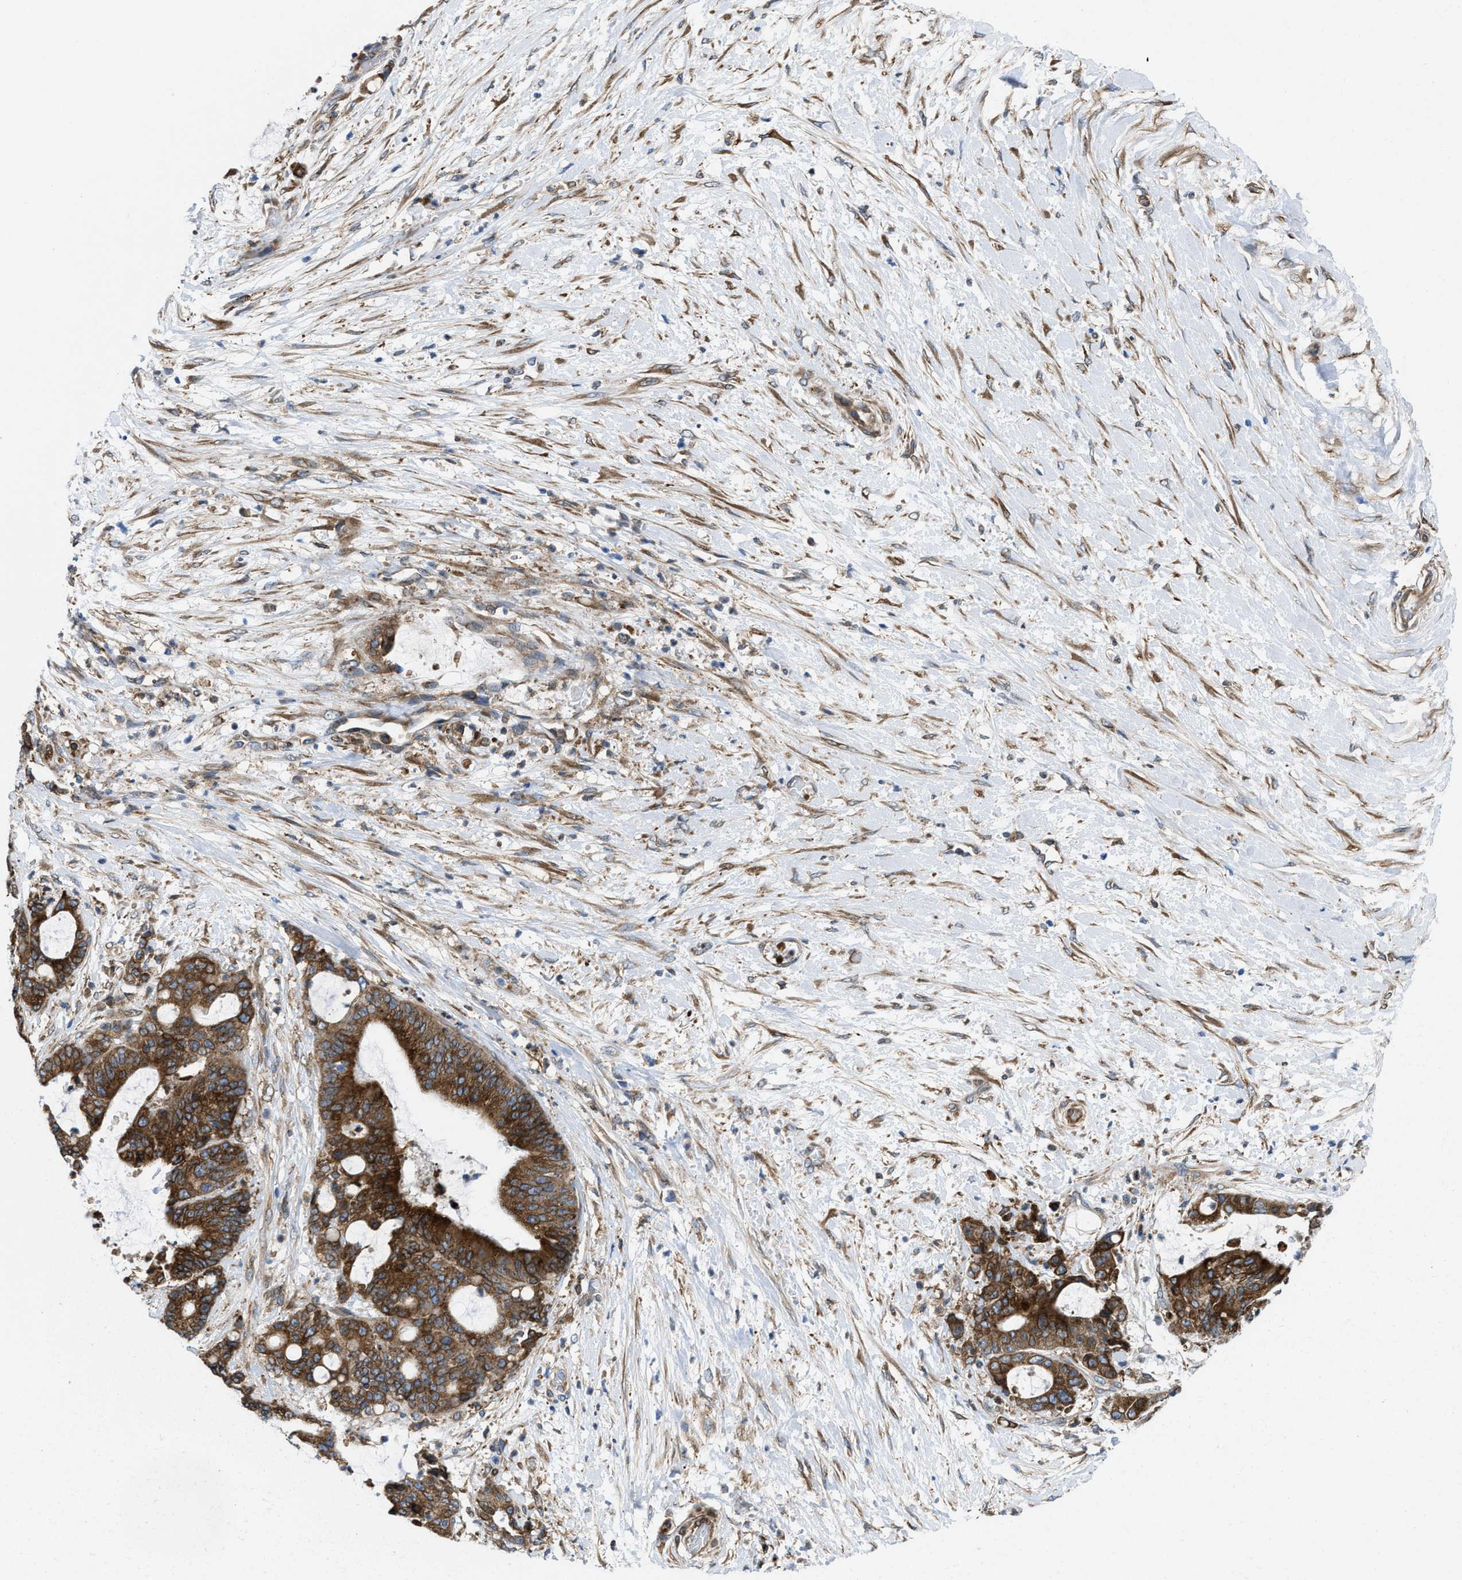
{"staining": {"intensity": "strong", "quantity": ">75%", "location": "cytoplasmic/membranous"}, "tissue": "liver cancer", "cell_type": "Tumor cells", "image_type": "cancer", "snomed": [{"axis": "morphology", "description": "Normal tissue, NOS"}, {"axis": "morphology", "description": "Cholangiocarcinoma"}, {"axis": "topography", "description": "Liver"}, {"axis": "topography", "description": "Peripheral nerve tissue"}], "caption": "A high amount of strong cytoplasmic/membranous staining is appreciated in about >75% of tumor cells in cholangiocarcinoma (liver) tissue. Immunohistochemistry (ihc) stains the protein of interest in brown and the nuclei are stained blue.", "gene": "ERLIN2", "patient": {"sex": "female", "age": 73}}